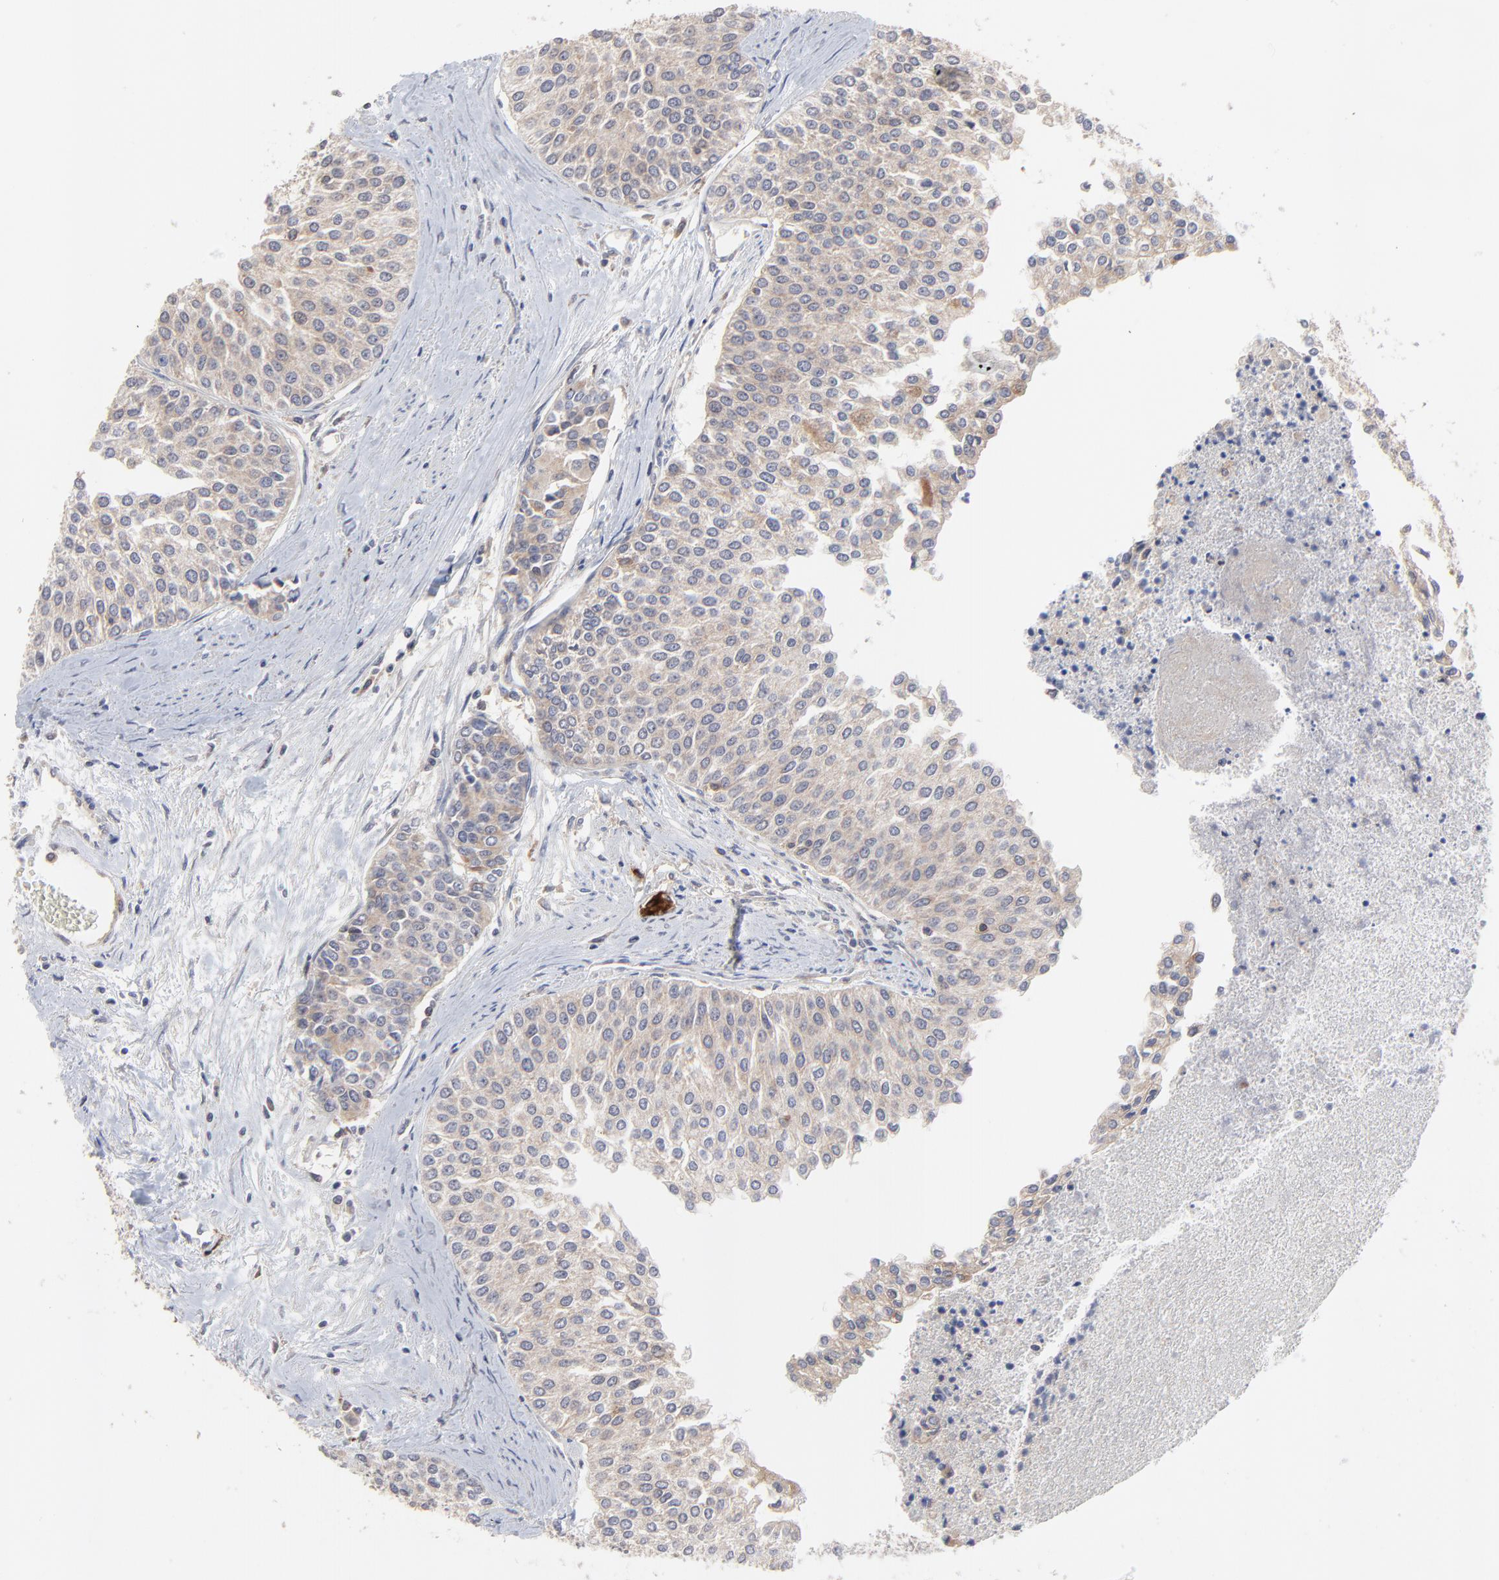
{"staining": {"intensity": "moderate", "quantity": ">75%", "location": "cytoplasmic/membranous"}, "tissue": "urothelial cancer", "cell_type": "Tumor cells", "image_type": "cancer", "snomed": [{"axis": "morphology", "description": "Urothelial carcinoma, Low grade"}, {"axis": "topography", "description": "Urinary bladder"}], "caption": "The immunohistochemical stain highlights moderate cytoplasmic/membranous staining in tumor cells of low-grade urothelial carcinoma tissue.", "gene": "RAB9A", "patient": {"sex": "female", "age": 73}}